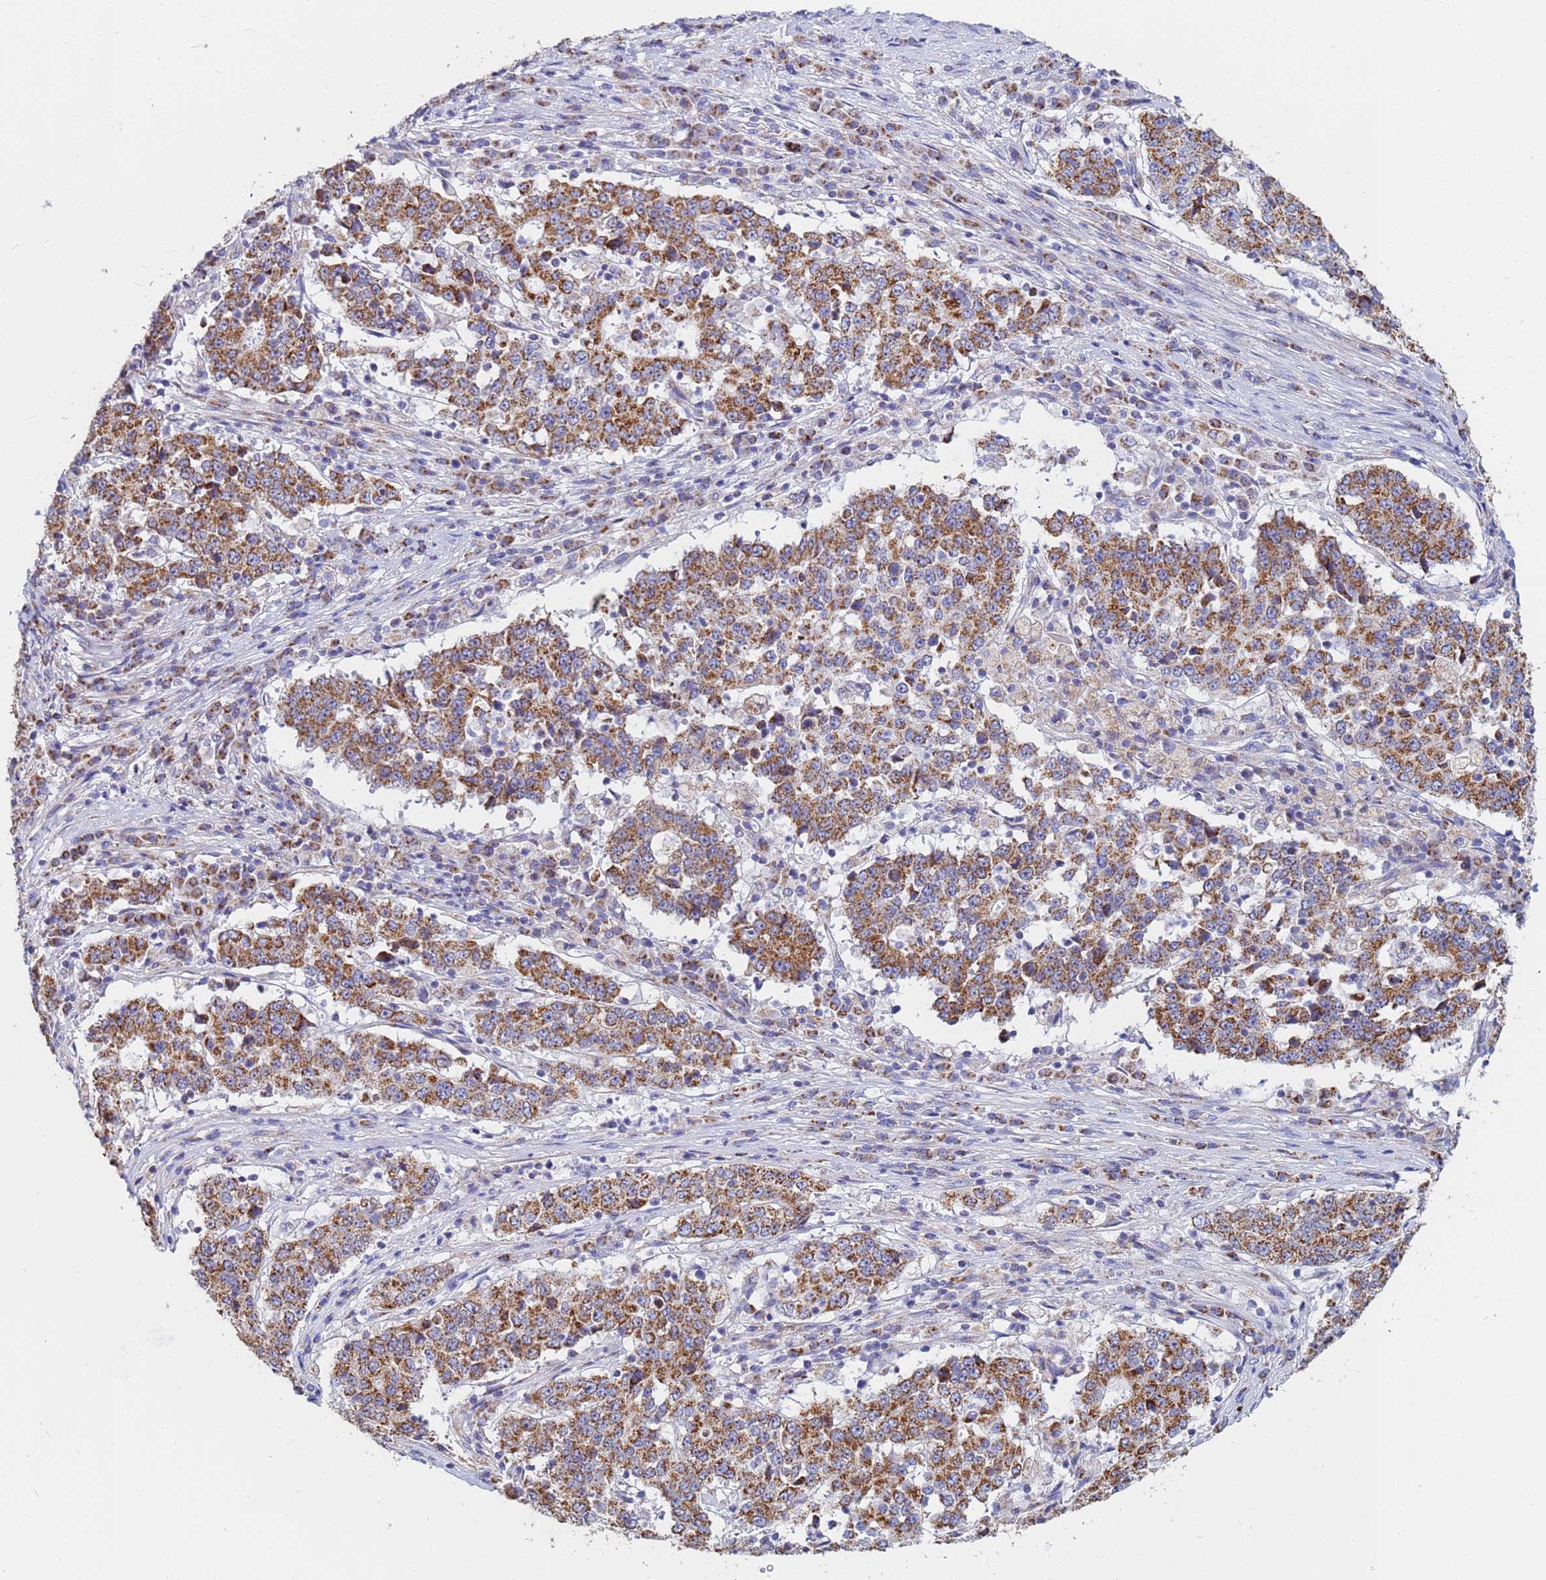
{"staining": {"intensity": "moderate", "quantity": ">75%", "location": "cytoplasmic/membranous"}, "tissue": "stomach cancer", "cell_type": "Tumor cells", "image_type": "cancer", "snomed": [{"axis": "morphology", "description": "Adenocarcinoma, NOS"}, {"axis": "topography", "description": "Stomach"}], "caption": "Stomach cancer (adenocarcinoma) stained with DAB (3,3'-diaminobenzidine) immunohistochemistry (IHC) displays medium levels of moderate cytoplasmic/membranous expression in about >75% of tumor cells.", "gene": "UQCRH", "patient": {"sex": "male", "age": 59}}